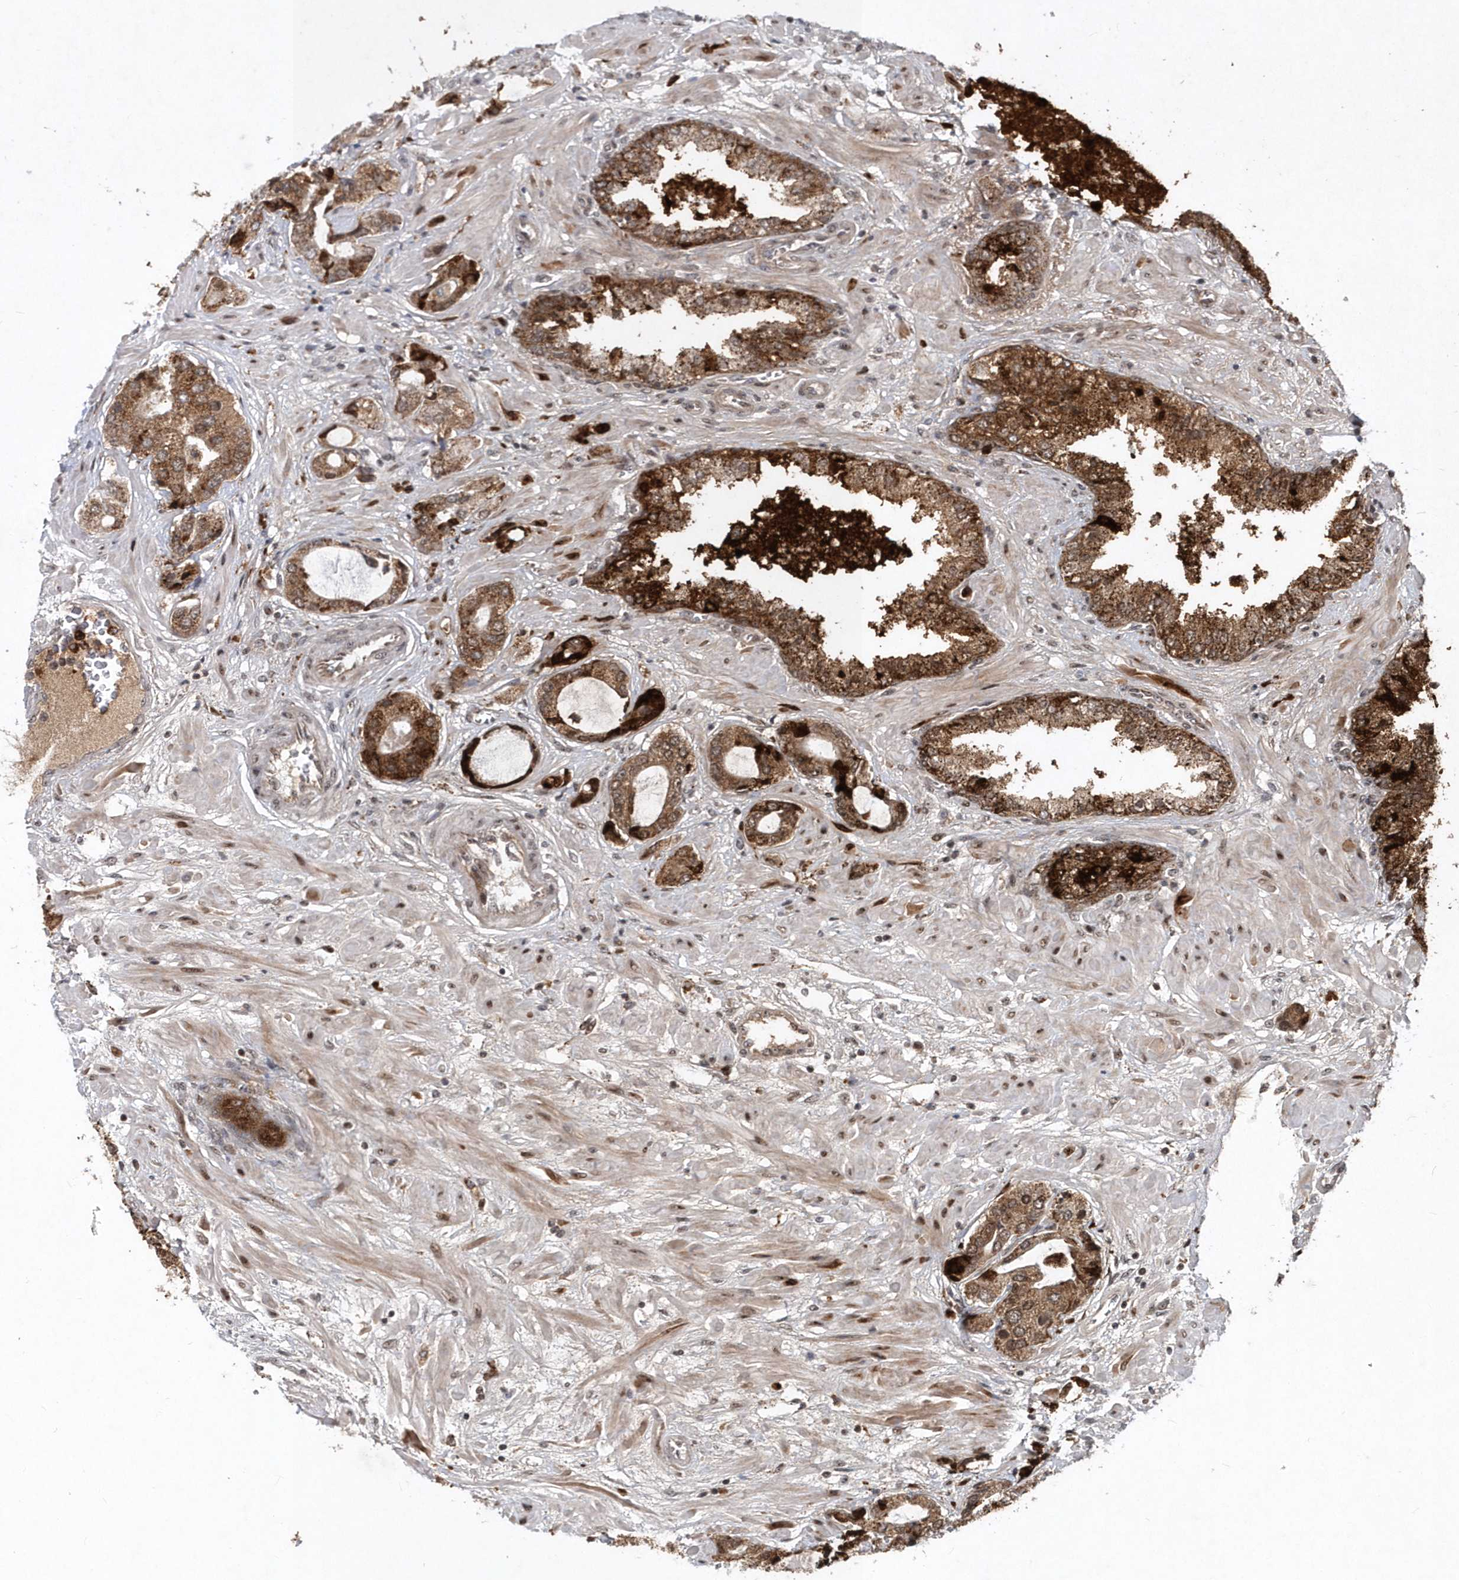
{"staining": {"intensity": "strong", "quantity": "25%-75%", "location": "cytoplasmic/membranous"}, "tissue": "prostate cancer", "cell_type": "Tumor cells", "image_type": "cancer", "snomed": [{"axis": "morphology", "description": "Normal tissue, NOS"}, {"axis": "morphology", "description": "Adenocarcinoma, High grade"}, {"axis": "topography", "description": "Prostate"}, {"axis": "topography", "description": "Peripheral nerve tissue"}], "caption": "A brown stain labels strong cytoplasmic/membranous staining of a protein in human prostate cancer (high-grade adenocarcinoma) tumor cells. The protein is stained brown, and the nuclei are stained in blue (DAB (3,3'-diaminobenzidine) IHC with brightfield microscopy, high magnification).", "gene": "SOWAHB", "patient": {"sex": "male", "age": 59}}